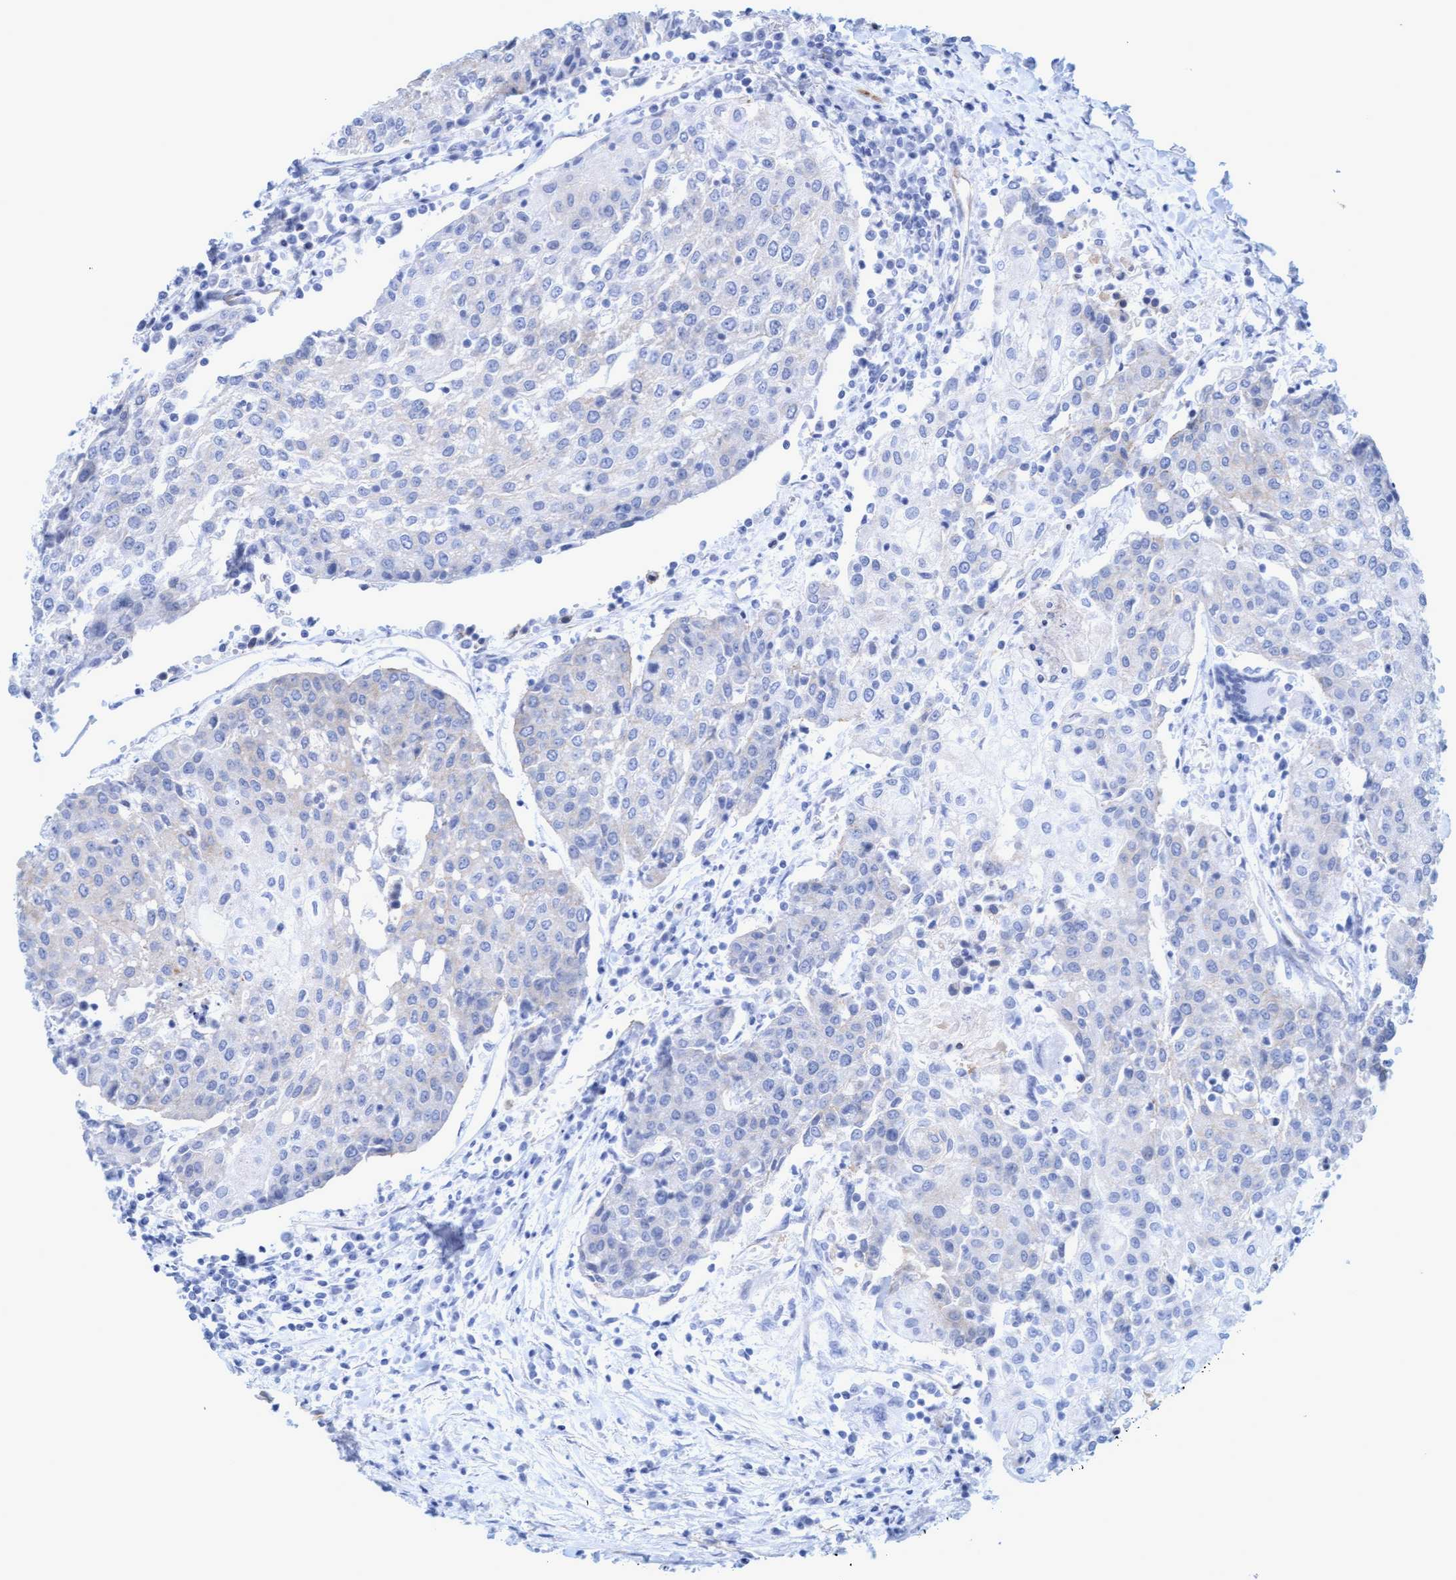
{"staining": {"intensity": "negative", "quantity": "none", "location": "none"}, "tissue": "urothelial cancer", "cell_type": "Tumor cells", "image_type": "cancer", "snomed": [{"axis": "morphology", "description": "Urothelial carcinoma, High grade"}, {"axis": "topography", "description": "Urinary bladder"}], "caption": "Micrograph shows no protein positivity in tumor cells of high-grade urothelial carcinoma tissue.", "gene": "MTFR1", "patient": {"sex": "female", "age": 85}}